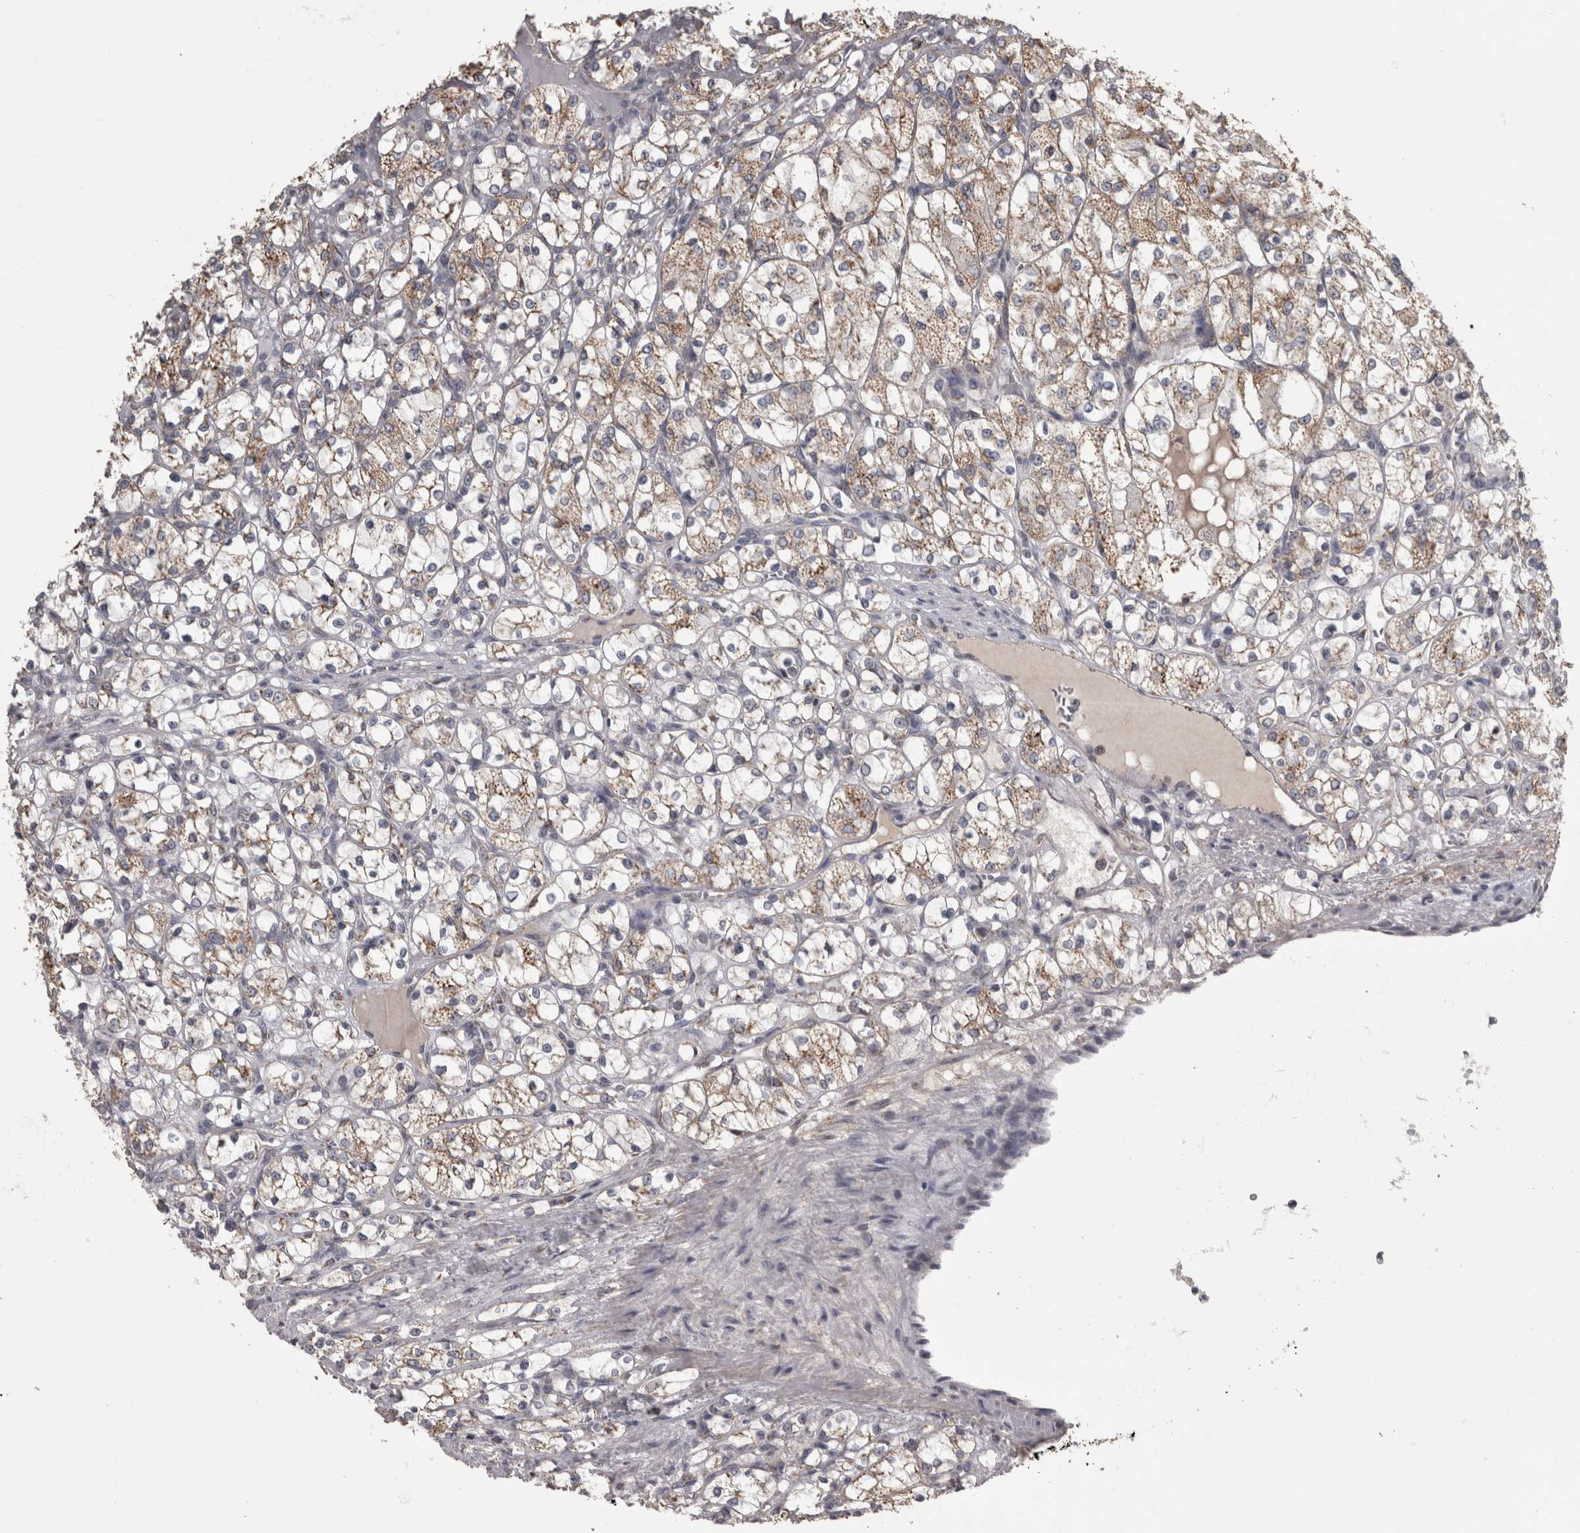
{"staining": {"intensity": "moderate", "quantity": ">75%", "location": "cytoplasmic/membranous"}, "tissue": "renal cancer", "cell_type": "Tumor cells", "image_type": "cancer", "snomed": [{"axis": "morphology", "description": "Adenocarcinoma, NOS"}, {"axis": "topography", "description": "Kidney"}], "caption": "The photomicrograph reveals a brown stain indicating the presence of a protein in the cytoplasmic/membranous of tumor cells in renal adenocarcinoma.", "gene": "FRK", "patient": {"sex": "female", "age": 69}}